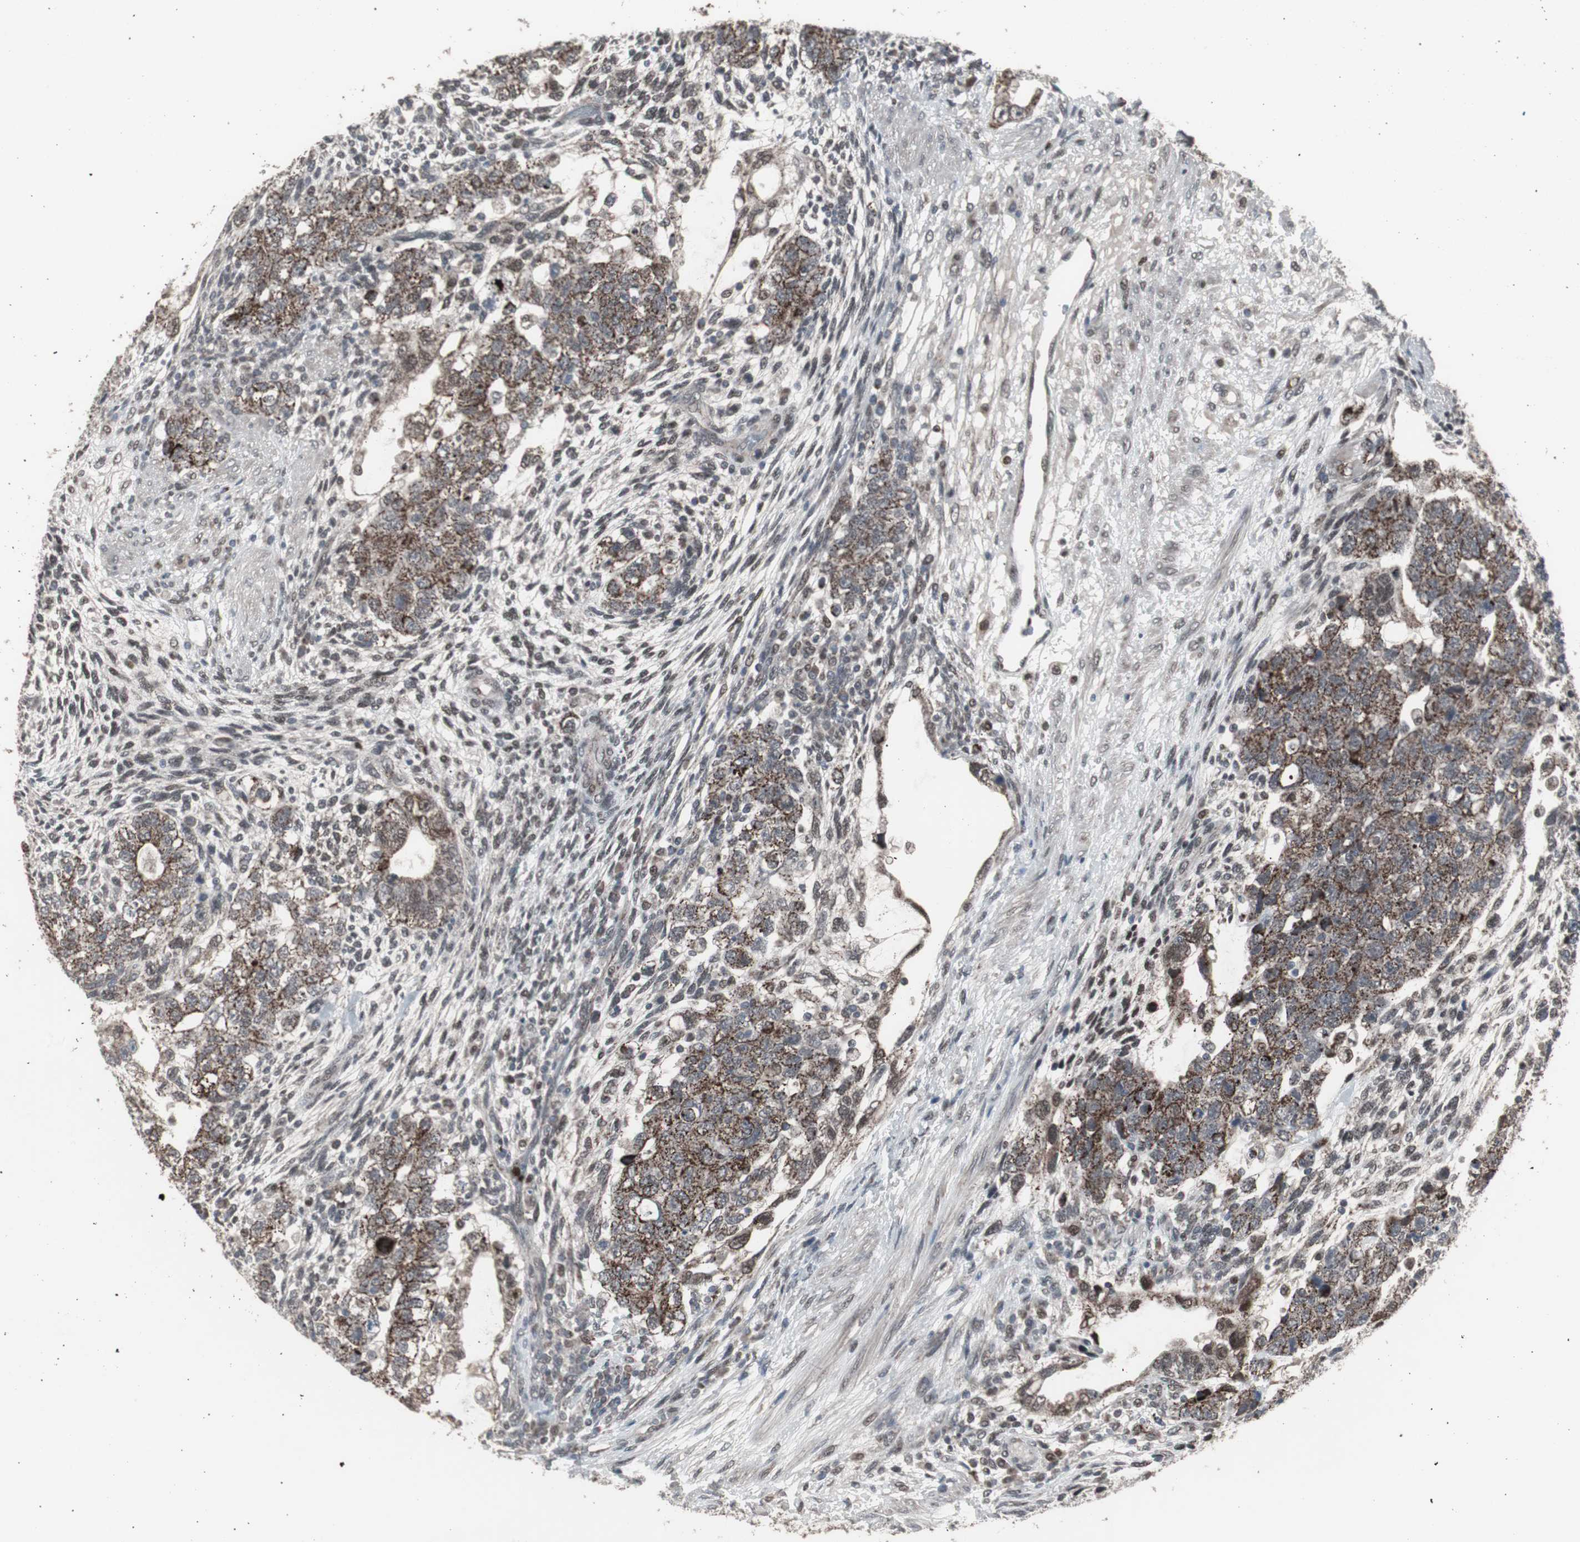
{"staining": {"intensity": "moderate", "quantity": ">75%", "location": "none"}, "tissue": "testis cancer", "cell_type": "Tumor cells", "image_type": "cancer", "snomed": [{"axis": "morphology", "description": "Normal tissue, NOS"}, {"axis": "morphology", "description": "Carcinoma, Embryonal, NOS"}, {"axis": "topography", "description": "Testis"}], "caption": "Moderate None staining for a protein is seen in about >75% of tumor cells of testis cancer (embryonal carcinoma) using immunohistochemistry.", "gene": "RXRA", "patient": {"sex": "male", "age": 36}}